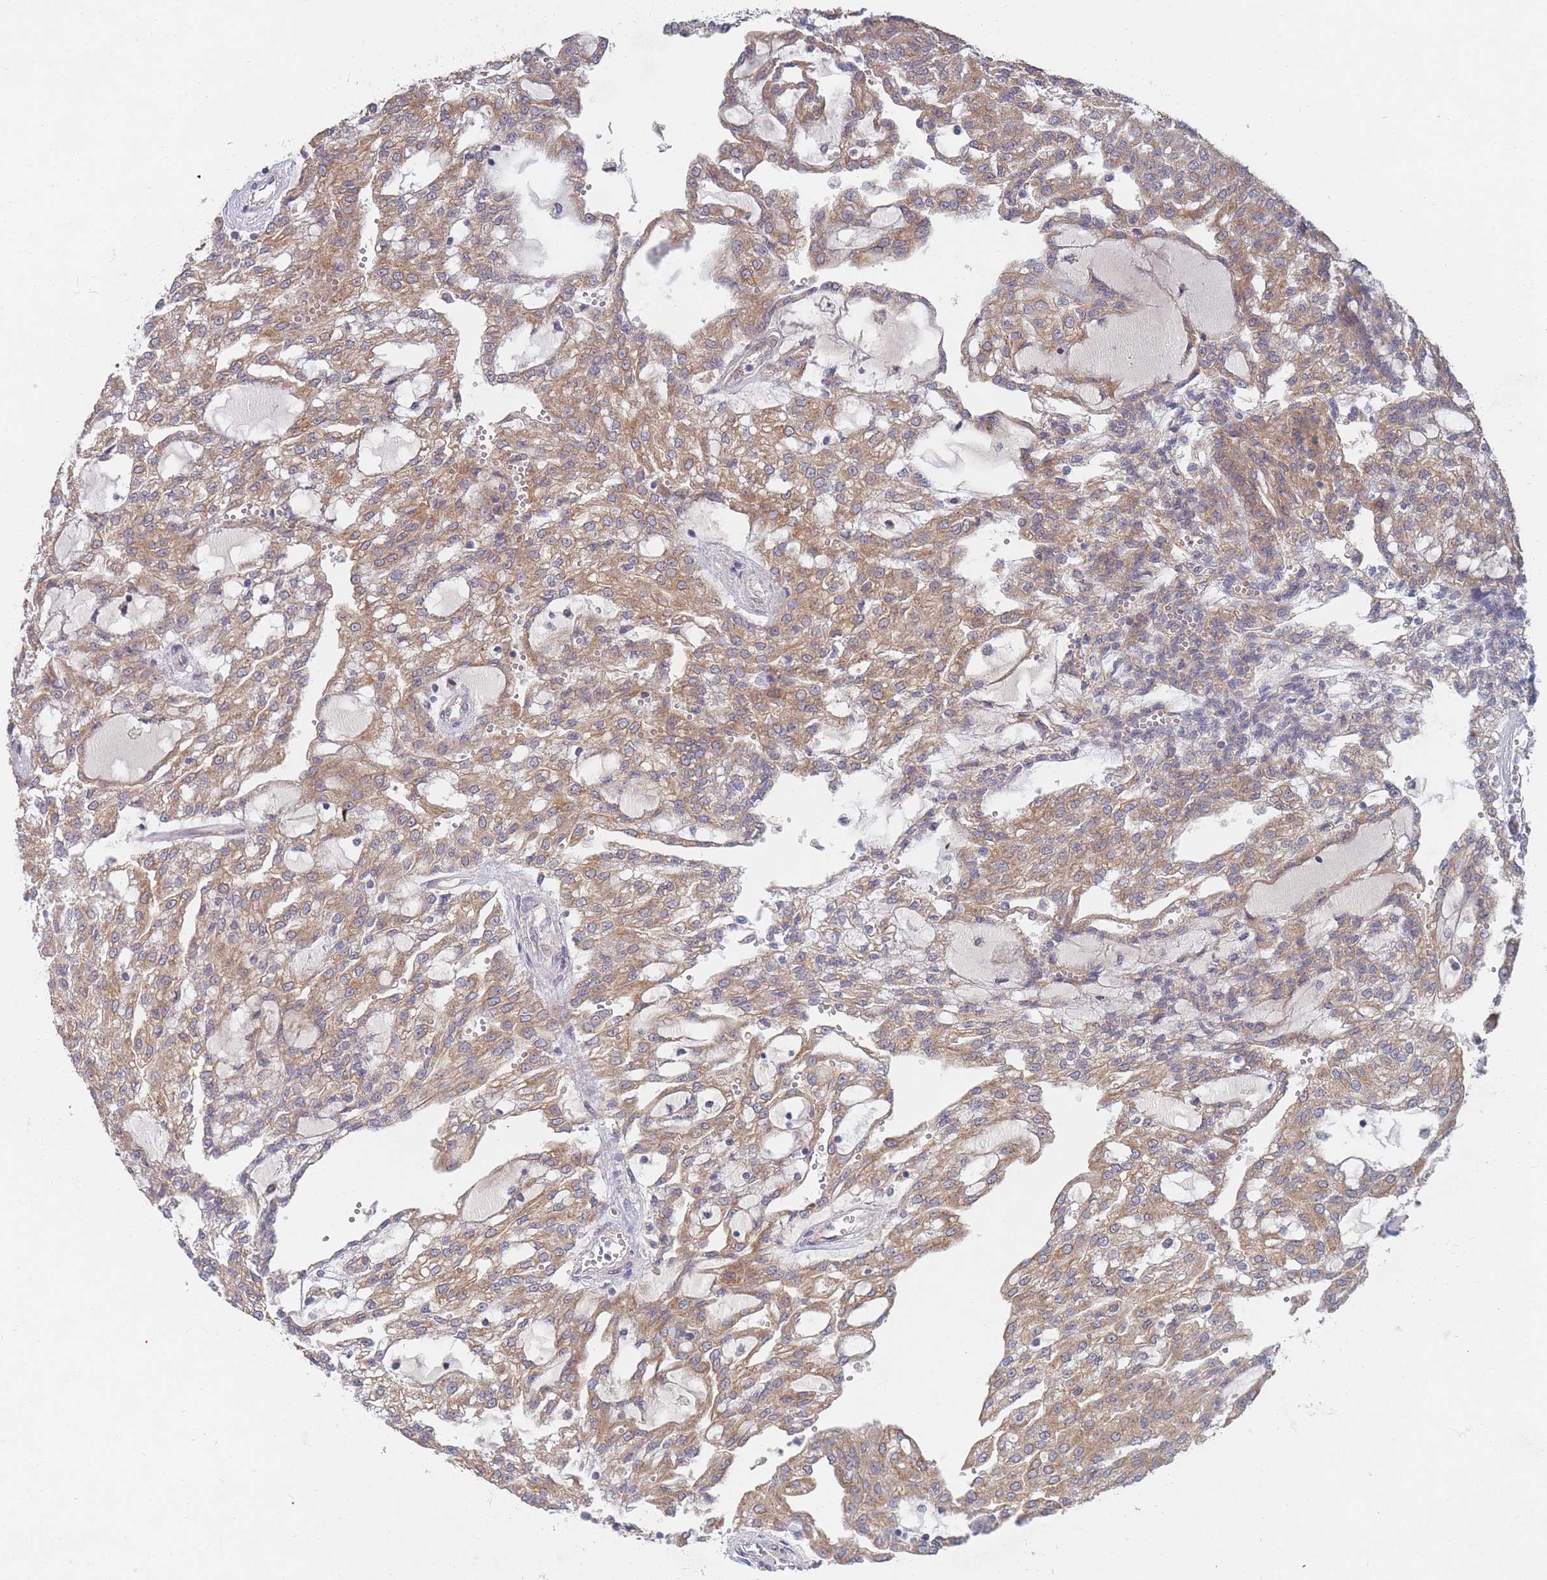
{"staining": {"intensity": "moderate", "quantity": ">75%", "location": "cytoplasmic/membranous"}, "tissue": "renal cancer", "cell_type": "Tumor cells", "image_type": "cancer", "snomed": [{"axis": "morphology", "description": "Adenocarcinoma, NOS"}, {"axis": "topography", "description": "Kidney"}], "caption": "Protein positivity by IHC exhibits moderate cytoplasmic/membranous expression in about >75% of tumor cells in renal cancer (adenocarcinoma).", "gene": "SLC35F5", "patient": {"sex": "male", "age": 63}}